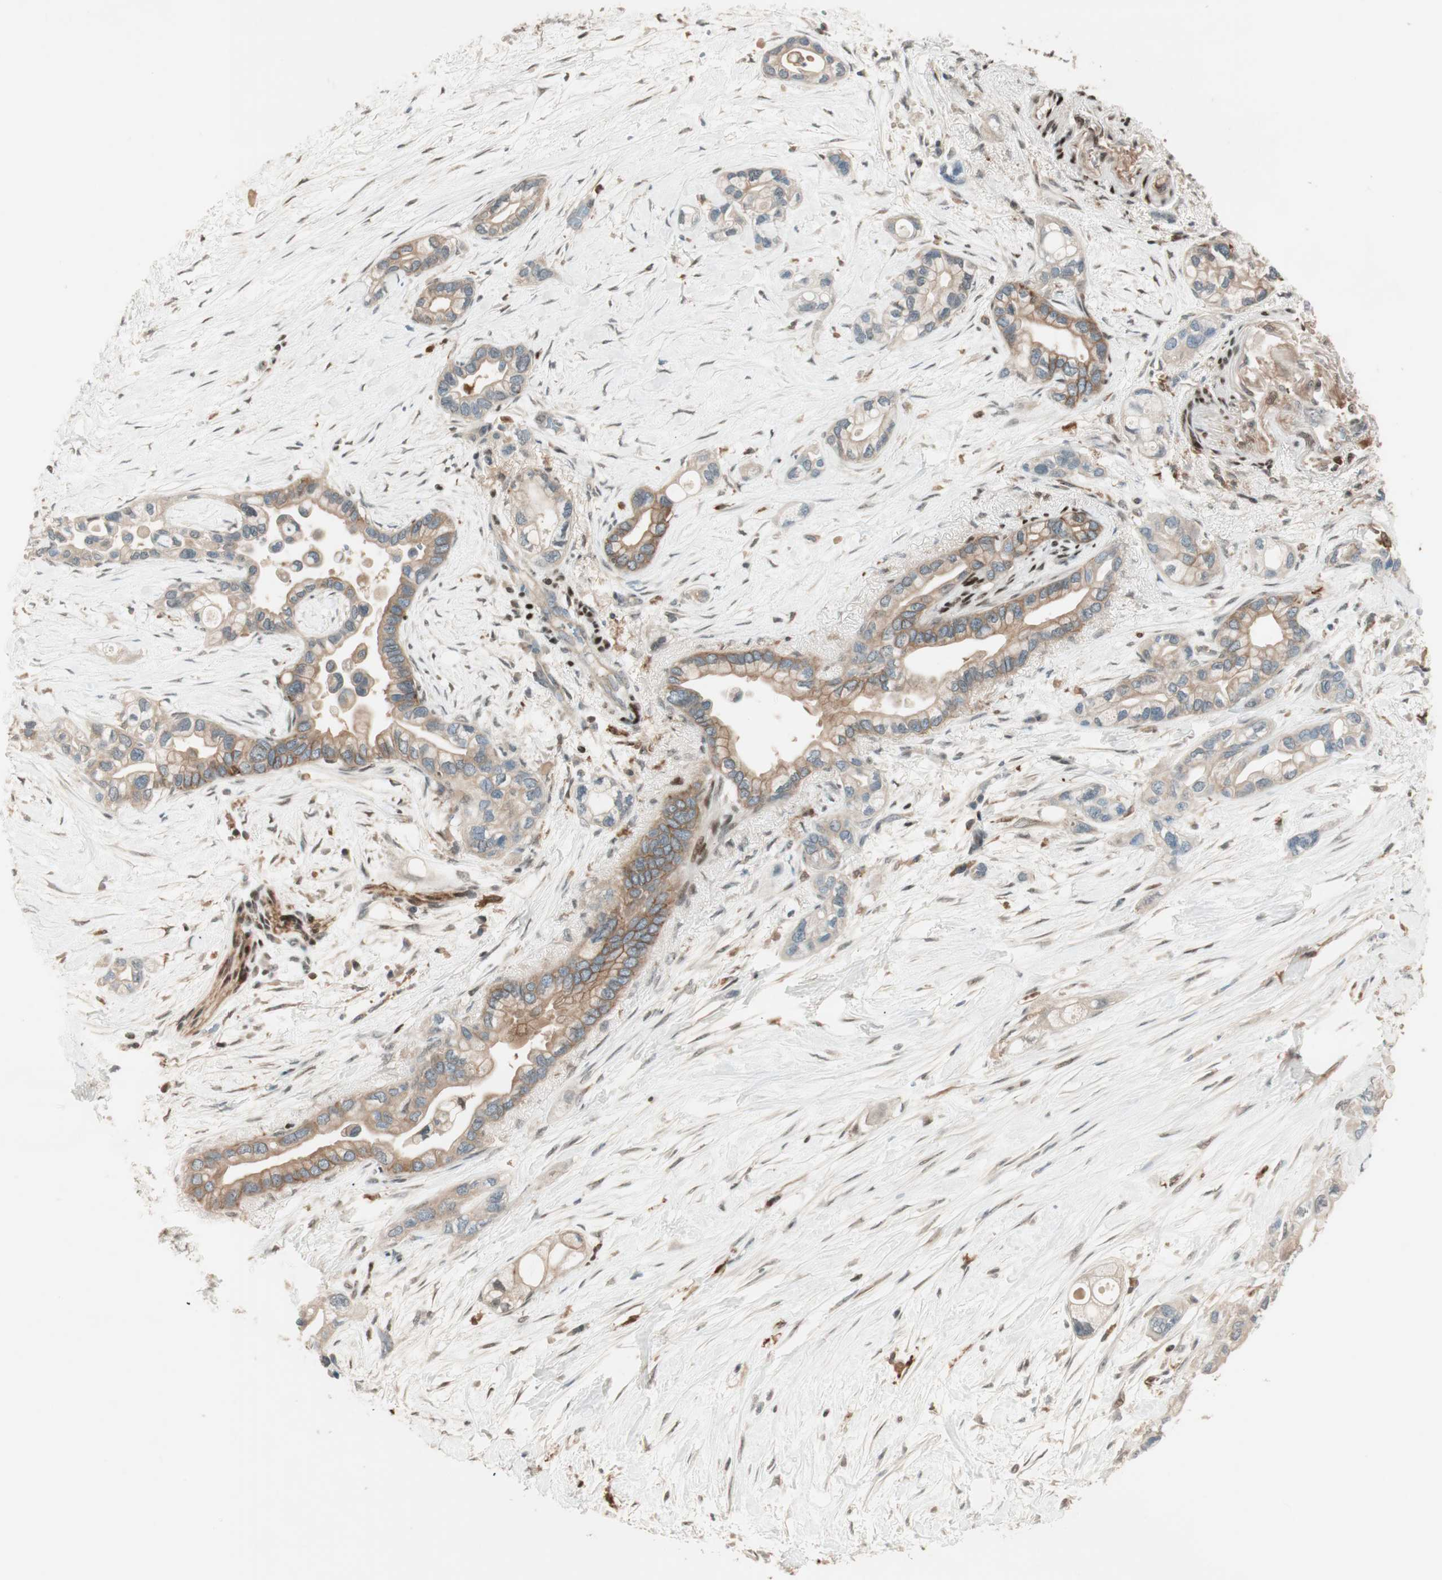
{"staining": {"intensity": "moderate", "quantity": ">75%", "location": "cytoplasmic/membranous"}, "tissue": "pancreatic cancer", "cell_type": "Tumor cells", "image_type": "cancer", "snomed": [{"axis": "morphology", "description": "Adenocarcinoma, NOS"}, {"axis": "topography", "description": "Pancreas"}], "caption": "This image exhibits immunohistochemistry staining of pancreatic adenocarcinoma, with medium moderate cytoplasmic/membranous positivity in approximately >75% of tumor cells.", "gene": "BIN1", "patient": {"sex": "female", "age": 77}}